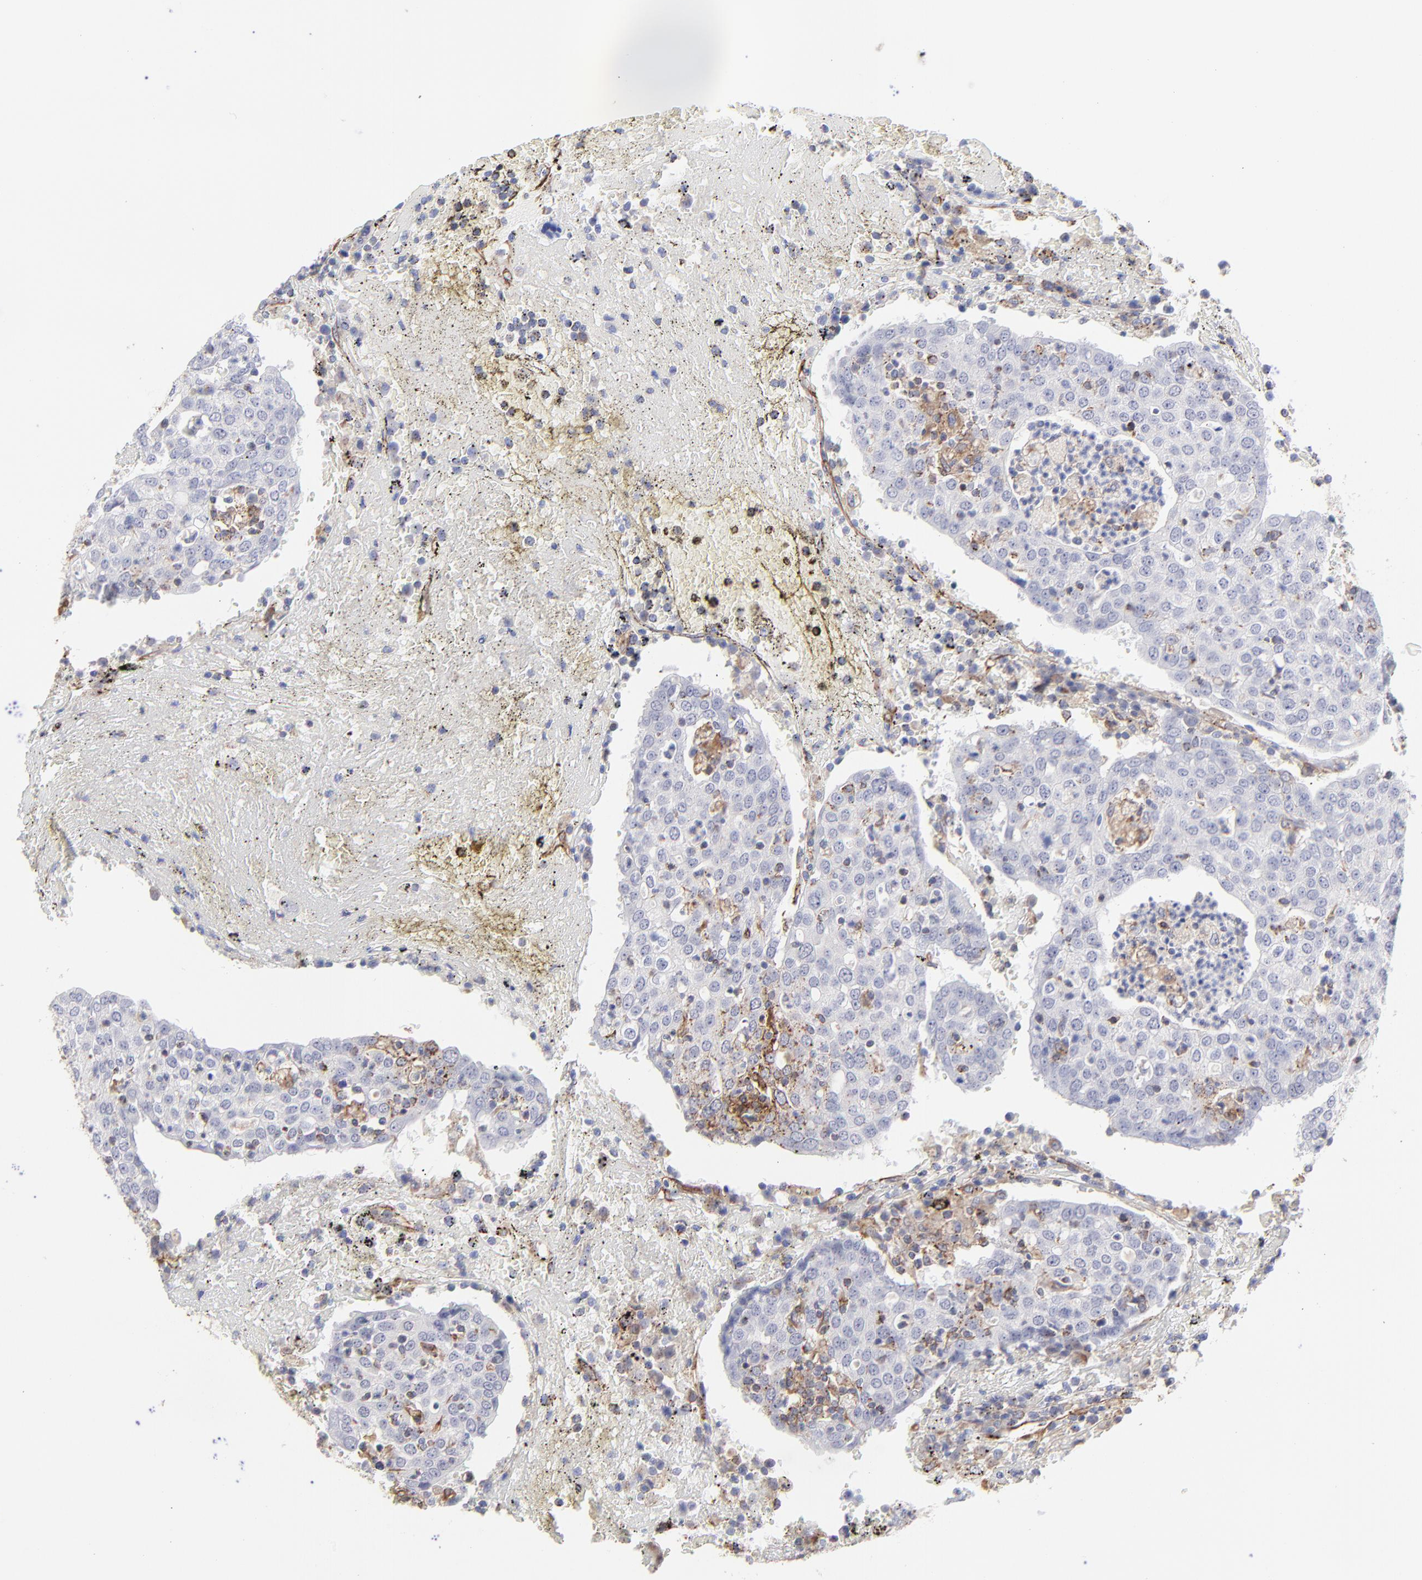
{"staining": {"intensity": "moderate", "quantity": "<25%", "location": "cytoplasmic/membranous"}, "tissue": "head and neck cancer", "cell_type": "Tumor cells", "image_type": "cancer", "snomed": [{"axis": "morphology", "description": "Adenocarcinoma, NOS"}, {"axis": "topography", "description": "Salivary gland"}, {"axis": "topography", "description": "Head-Neck"}], "caption": "A high-resolution micrograph shows IHC staining of adenocarcinoma (head and neck), which displays moderate cytoplasmic/membranous positivity in about <25% of tumor cells. Ihc stains the protein in brown and the nuclei are stained blue.", "gene": "COX8C", "patient": {"sex": "female", "age": 65}}